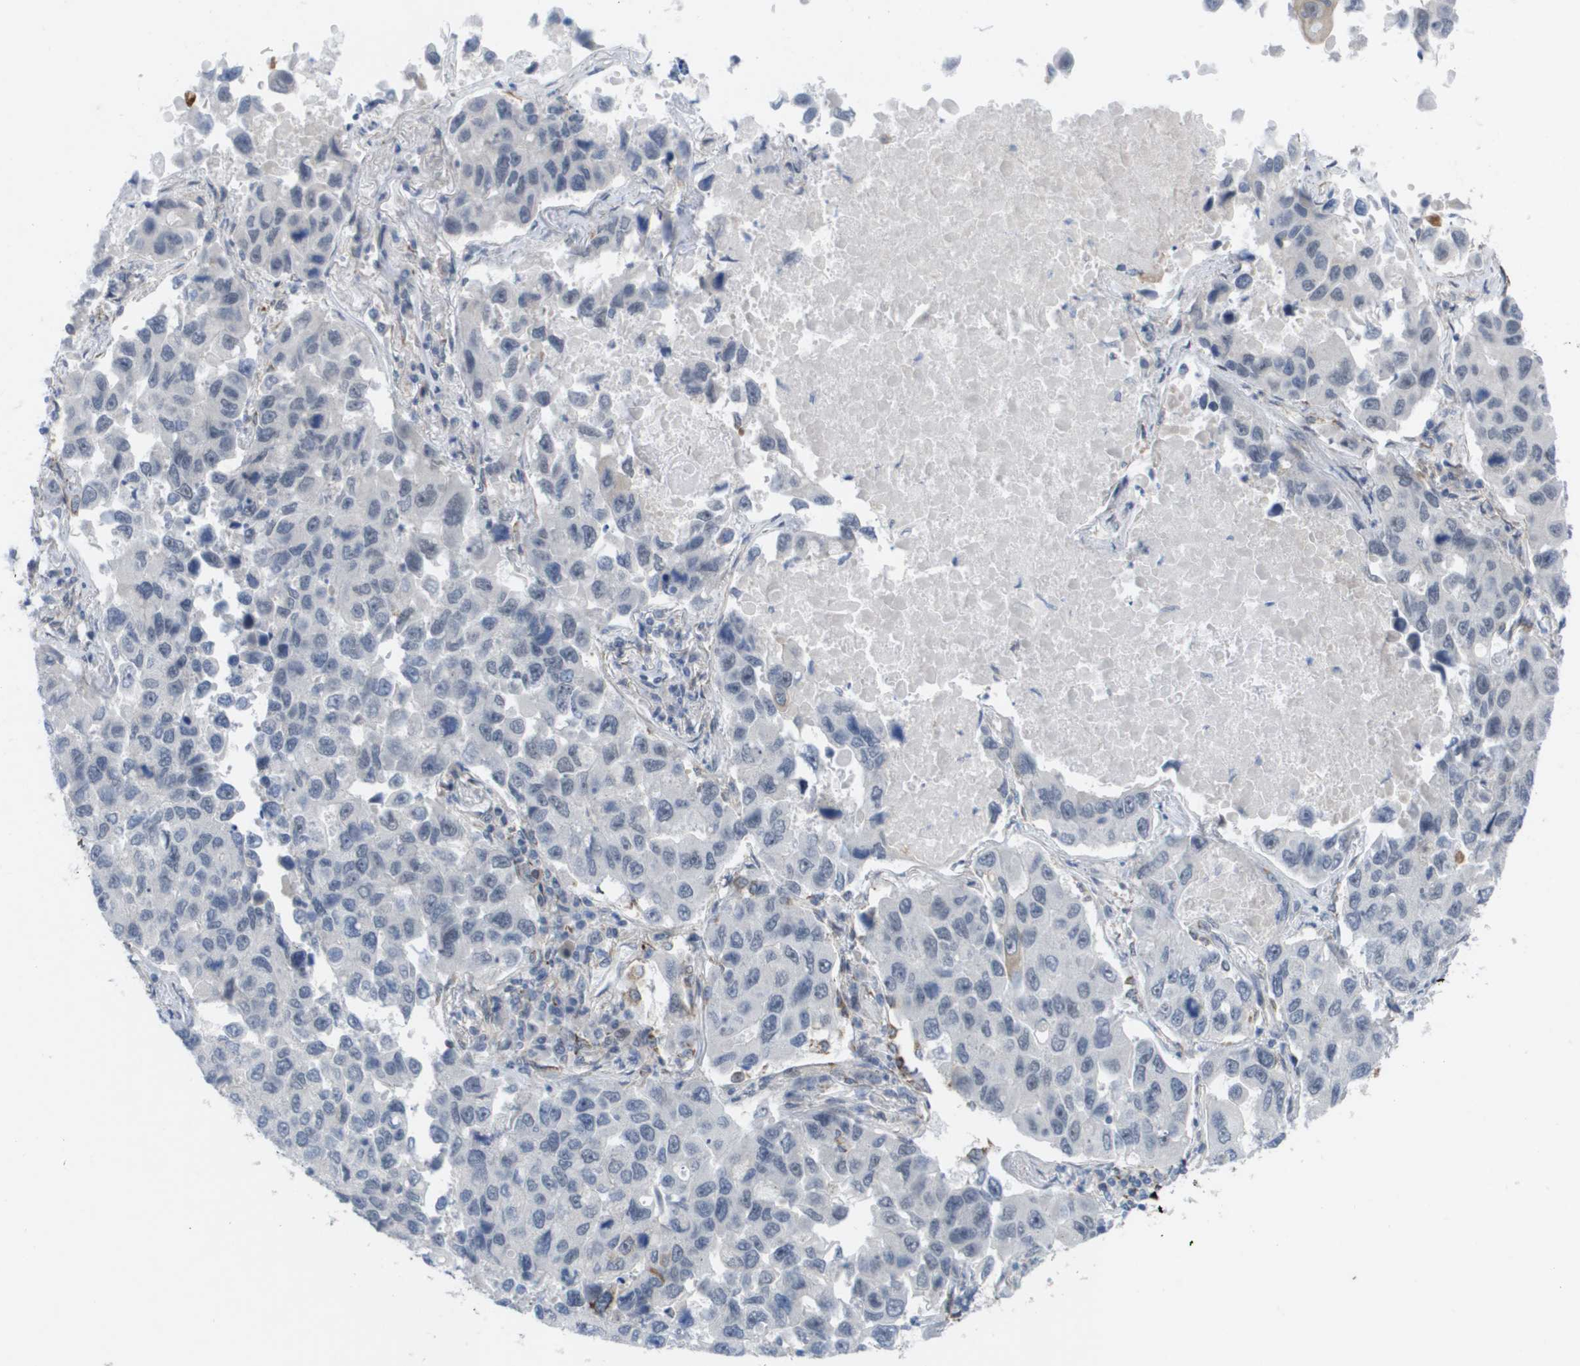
{"staining": {"intensity": "negative", "quantity": "none", "location": "none"}, "tissue": "lung cancer", "cell_type": "Tumor cells", "image_type": "cancer", "snomed": [{"axis": "morphology", "description": "Adenocarcinoma, NOS"}, {"axis": "topography", "description": "Lung"}], "caption": "Lung cancer (adenocarcinoma) was stained to show a protein in brown. There is no significant staining in tumor cells.", "gene": "MTARC2", "patient": {"sex": "male", "age": 64}}